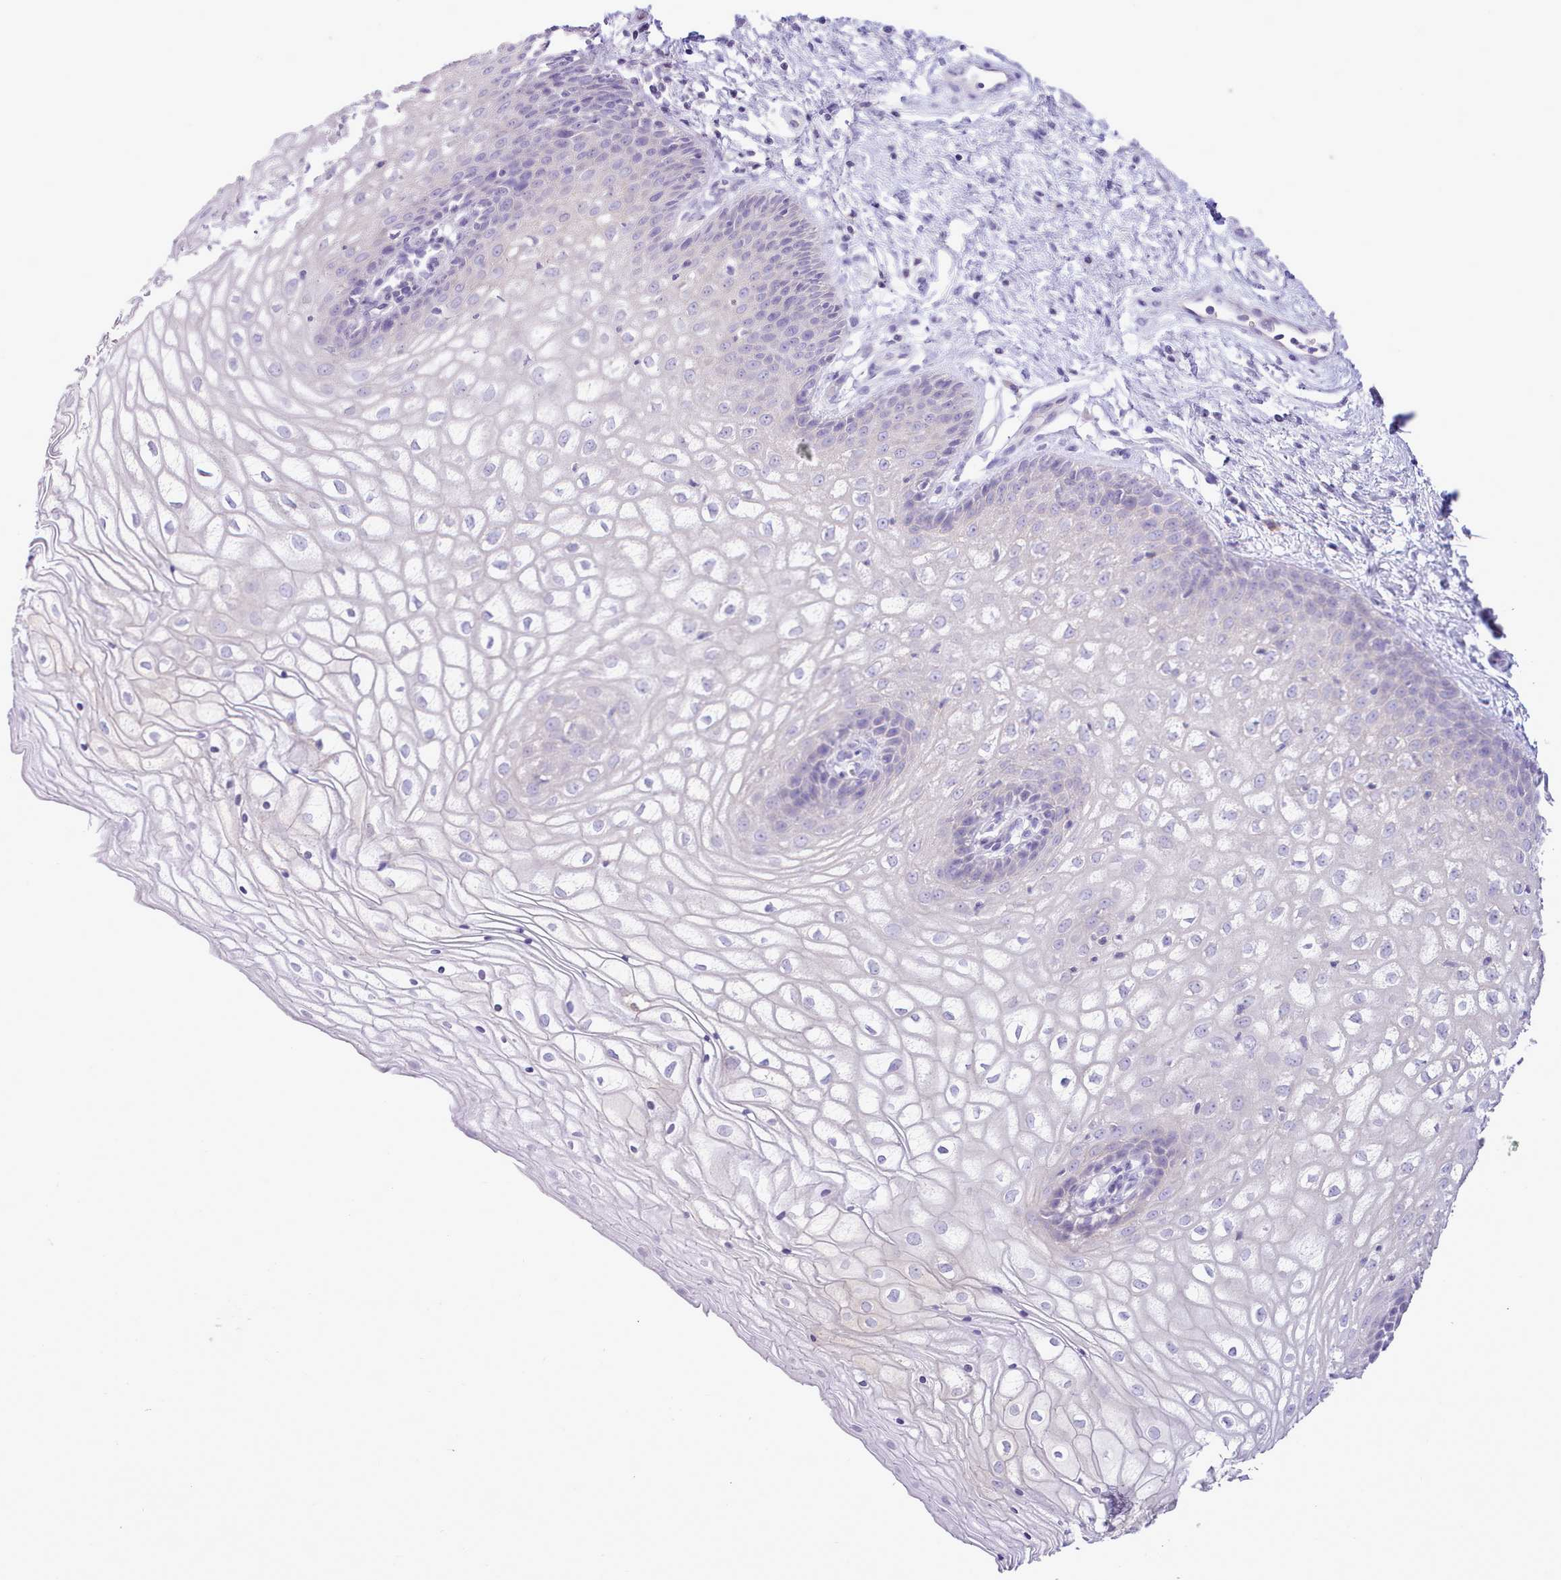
{"staining": {"intensity": "negative", "quantity": "none", "location": "none"}, "tissue": "vagina", "cell_type": "Squamous epithelial cells", "image_type": "normal", "snomed": [{"axis": "morphology", "description": "Normal tissue, NOS"}, {"axis": "topography", "description": "Vagina"}], "caption": "DAB immunohistochemical staining of normal vagina shows no significant expression in squamous epithelial cells.", "gene": "MDFI", "patient": {"sex": "female", "age": 34}}